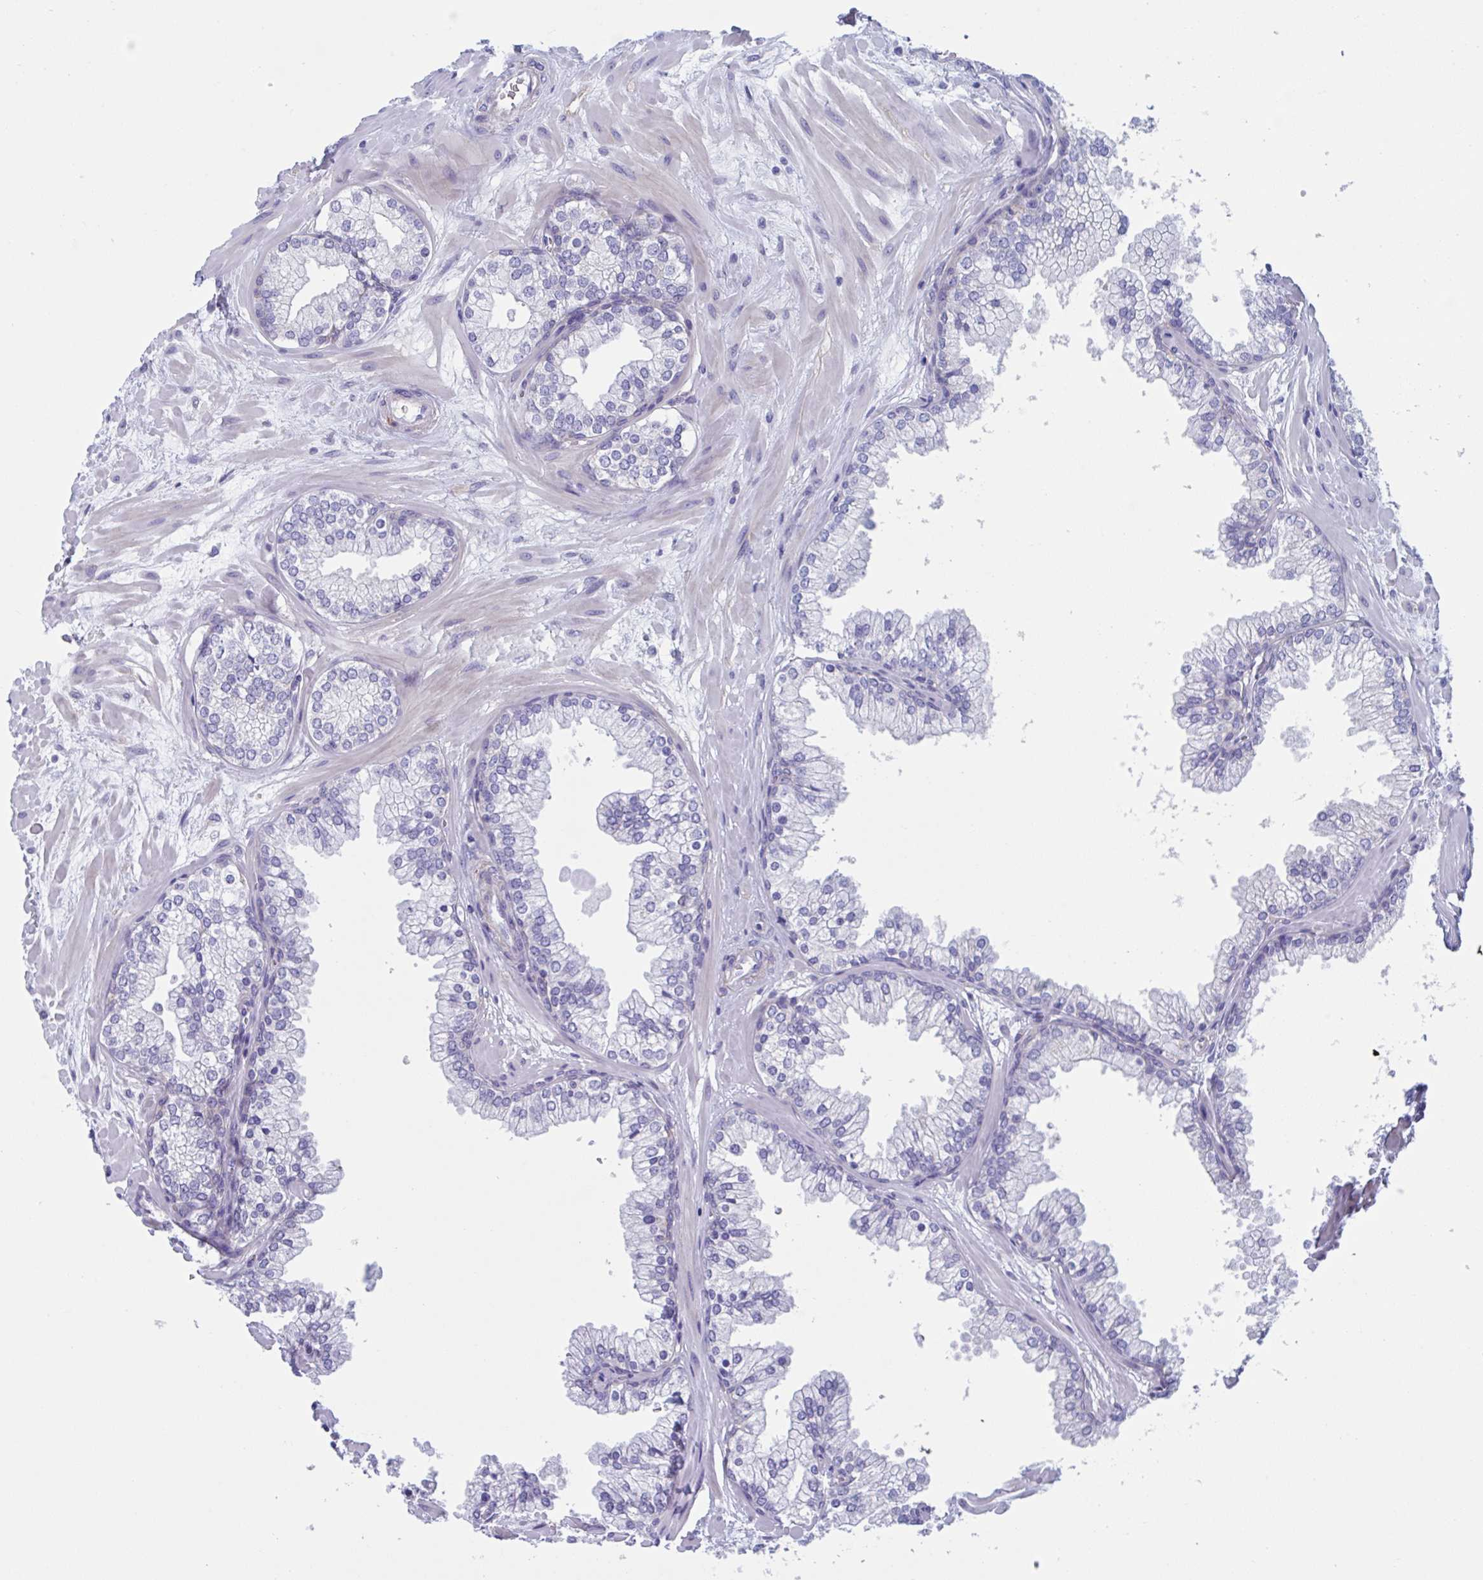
{"staining": {"intensity": "negative", "quantity": "none", "location": "none"}, "tissue": "prostate", "cell_type": "Glandular cells", "image_type": "normal", "snomed": [{"axis": "morphology", "description": "Normal tissue, NOS"}, {"axis": "topography", "description": "Prostate"}, {"axis": "topography", "description": "Peripheral nerve tissue"}], "caption": "An image of human prostate is negative for staining in glandular cells.", "gene": "LPIN3", "patient": {"sex": "male", "age": 61}}